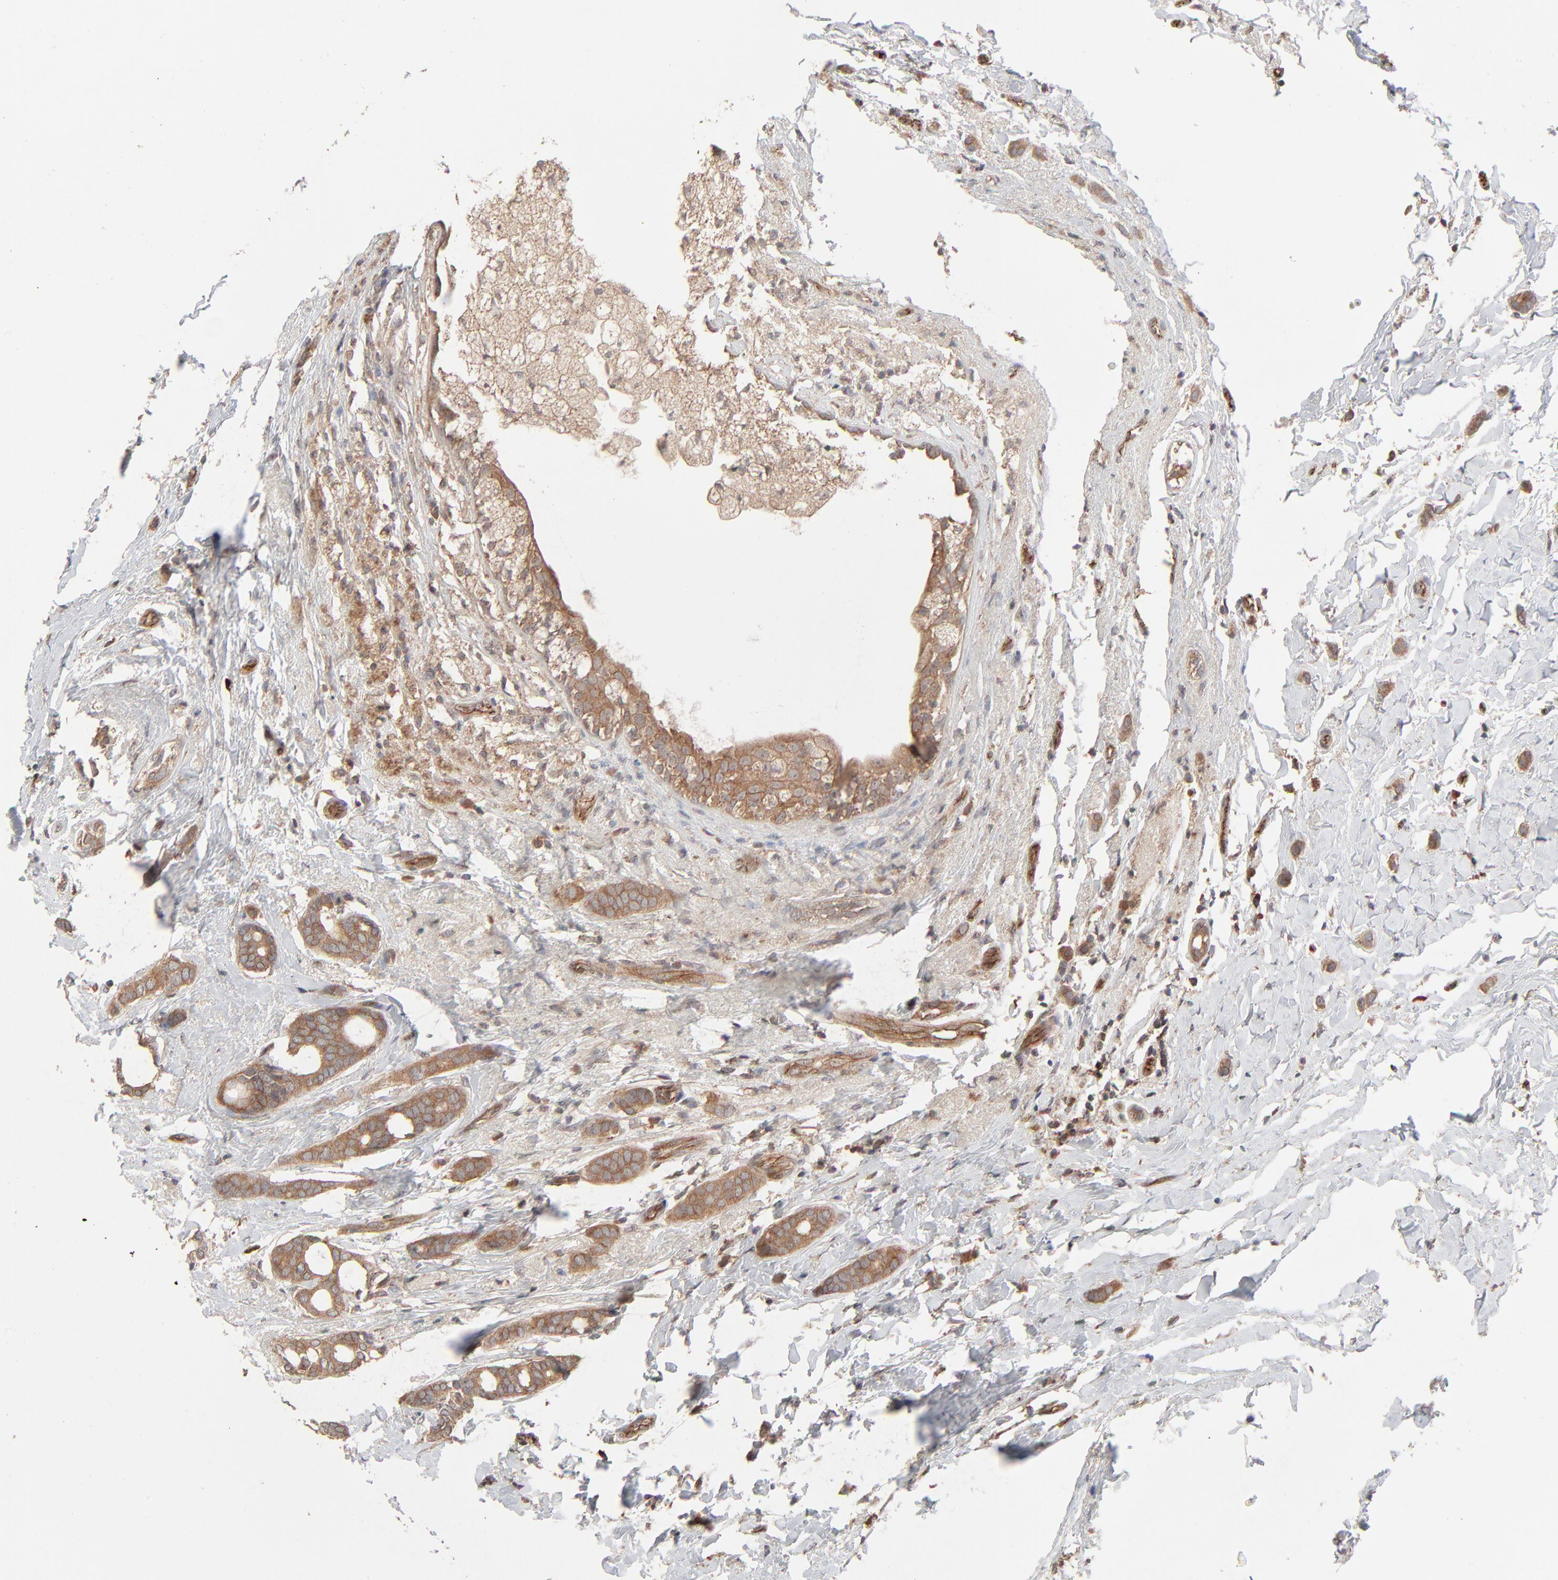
{"staining": {"intensity": "moderate", "quantity": ">75%", "location": "cytoplasmic/membranous"}, "tissue": "breast cancer", "cell_type": "Tumor cells", "image_type": "cancer", "snomed": [{"axis": "morphology", "description": "Duct carcinoma"}, {"axis": "topography", "description": "Breast"}], "caption": "A photomicrograph of human invasive ductal carcinoma (breast) stained for a protein demonstrates moderate cytoplasmic/membranous brown staining in tumor cells.", "gene": "ABLIM3", "patient": {"sex": "female", "age": 54}}